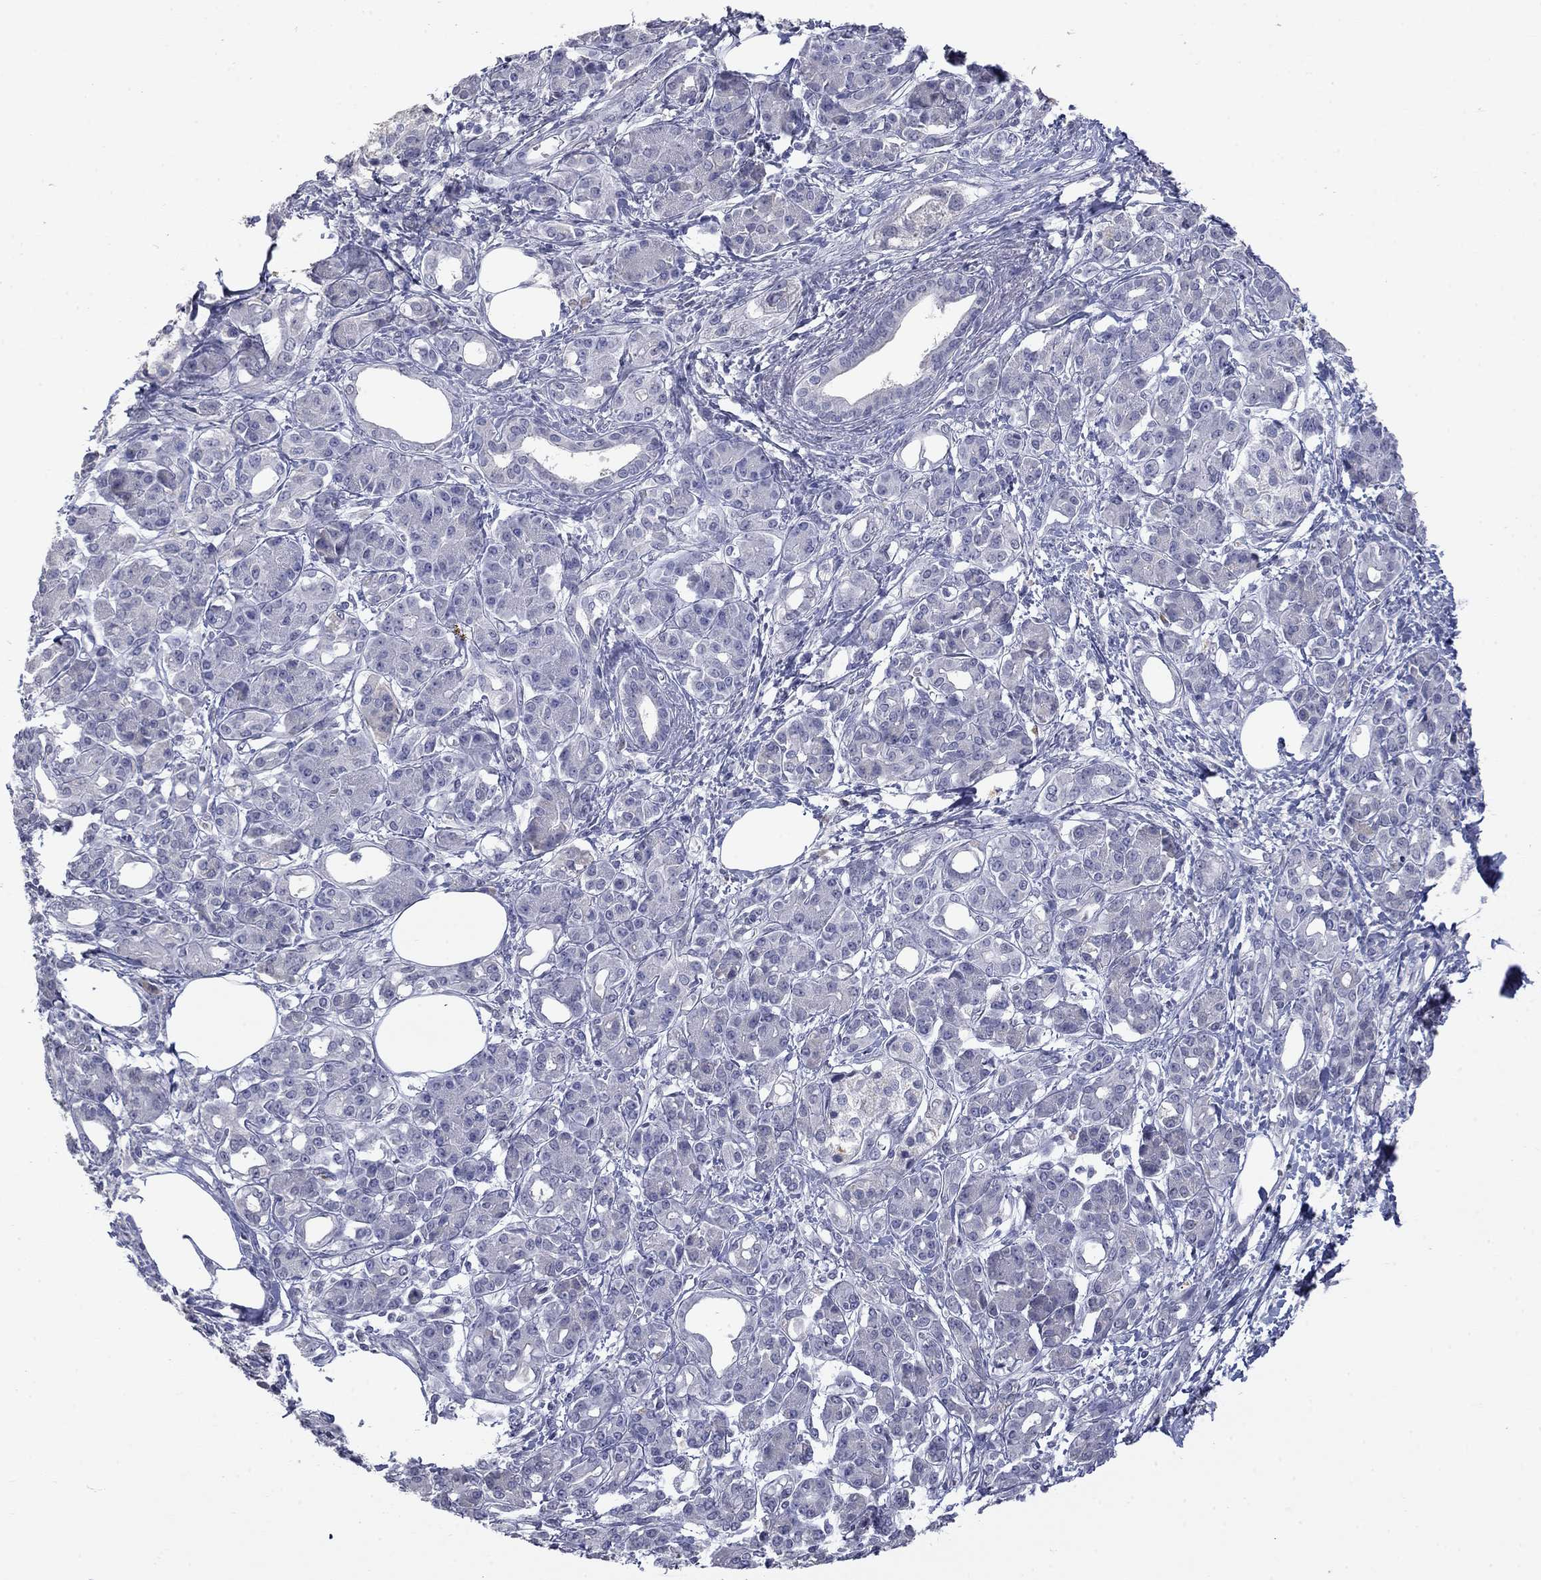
{"staining": {"intensity": "negative", "quantity": "none", "location": "none"}, "tissue": "pancreatic cancer", "cell_type": "Tumor cells", "image_type": "cancer", "snomed": [{"axis": "morphology", "description": "Adenocarcinoma, NOS"}, {"axis": "topography", "description": "Pancreas"}], "caption": "The photomicrograph exhibits no staining of tumor cells in pancreatic cancer.", "gene": "SLC51A", "patient": {"sex": "female", "age": 73}}